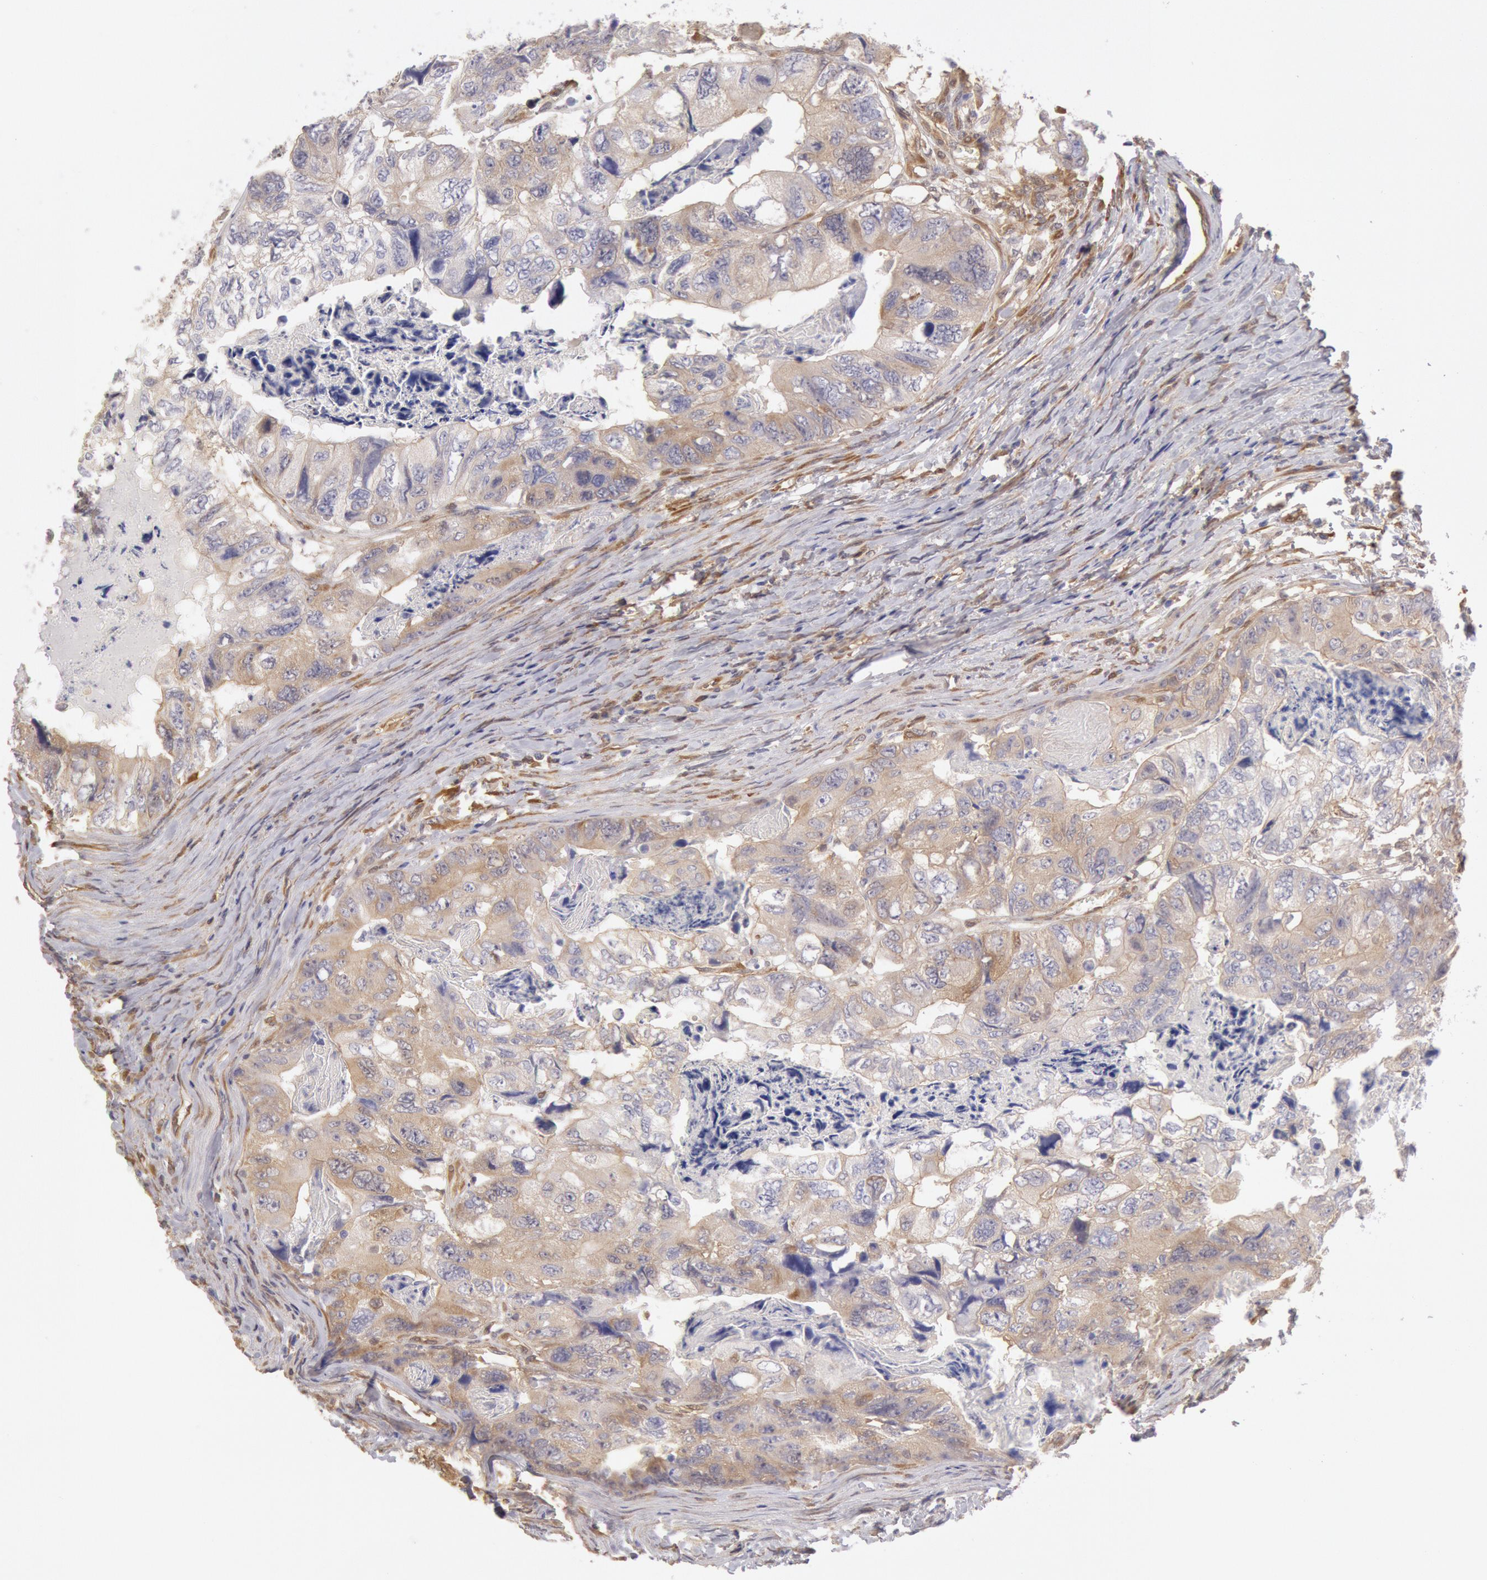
{"staining": {"intensity": "weak", "quantity": "25%-75%", "location": "cytoplasmic/membranous"}, "tissue": "colorectal cancer", "cell_type": "Tumor cells", "image_type": "cancer", "snomed": [{"axis": "morphology", "description": "Adenocarcinoma, NOS"}, {"axis": "topography", "description": "Rectum"}], "caption": "This photomicrograph reveals immunohistochemistry (IHC) staining of human colorectal cancer (adenocarcinoma), with low weak cytoplasmic/membranous staining in about 25%-75% of tumor cells.", "gene": "CCDC50", "patient": {"sex": "female", "age": 82}}